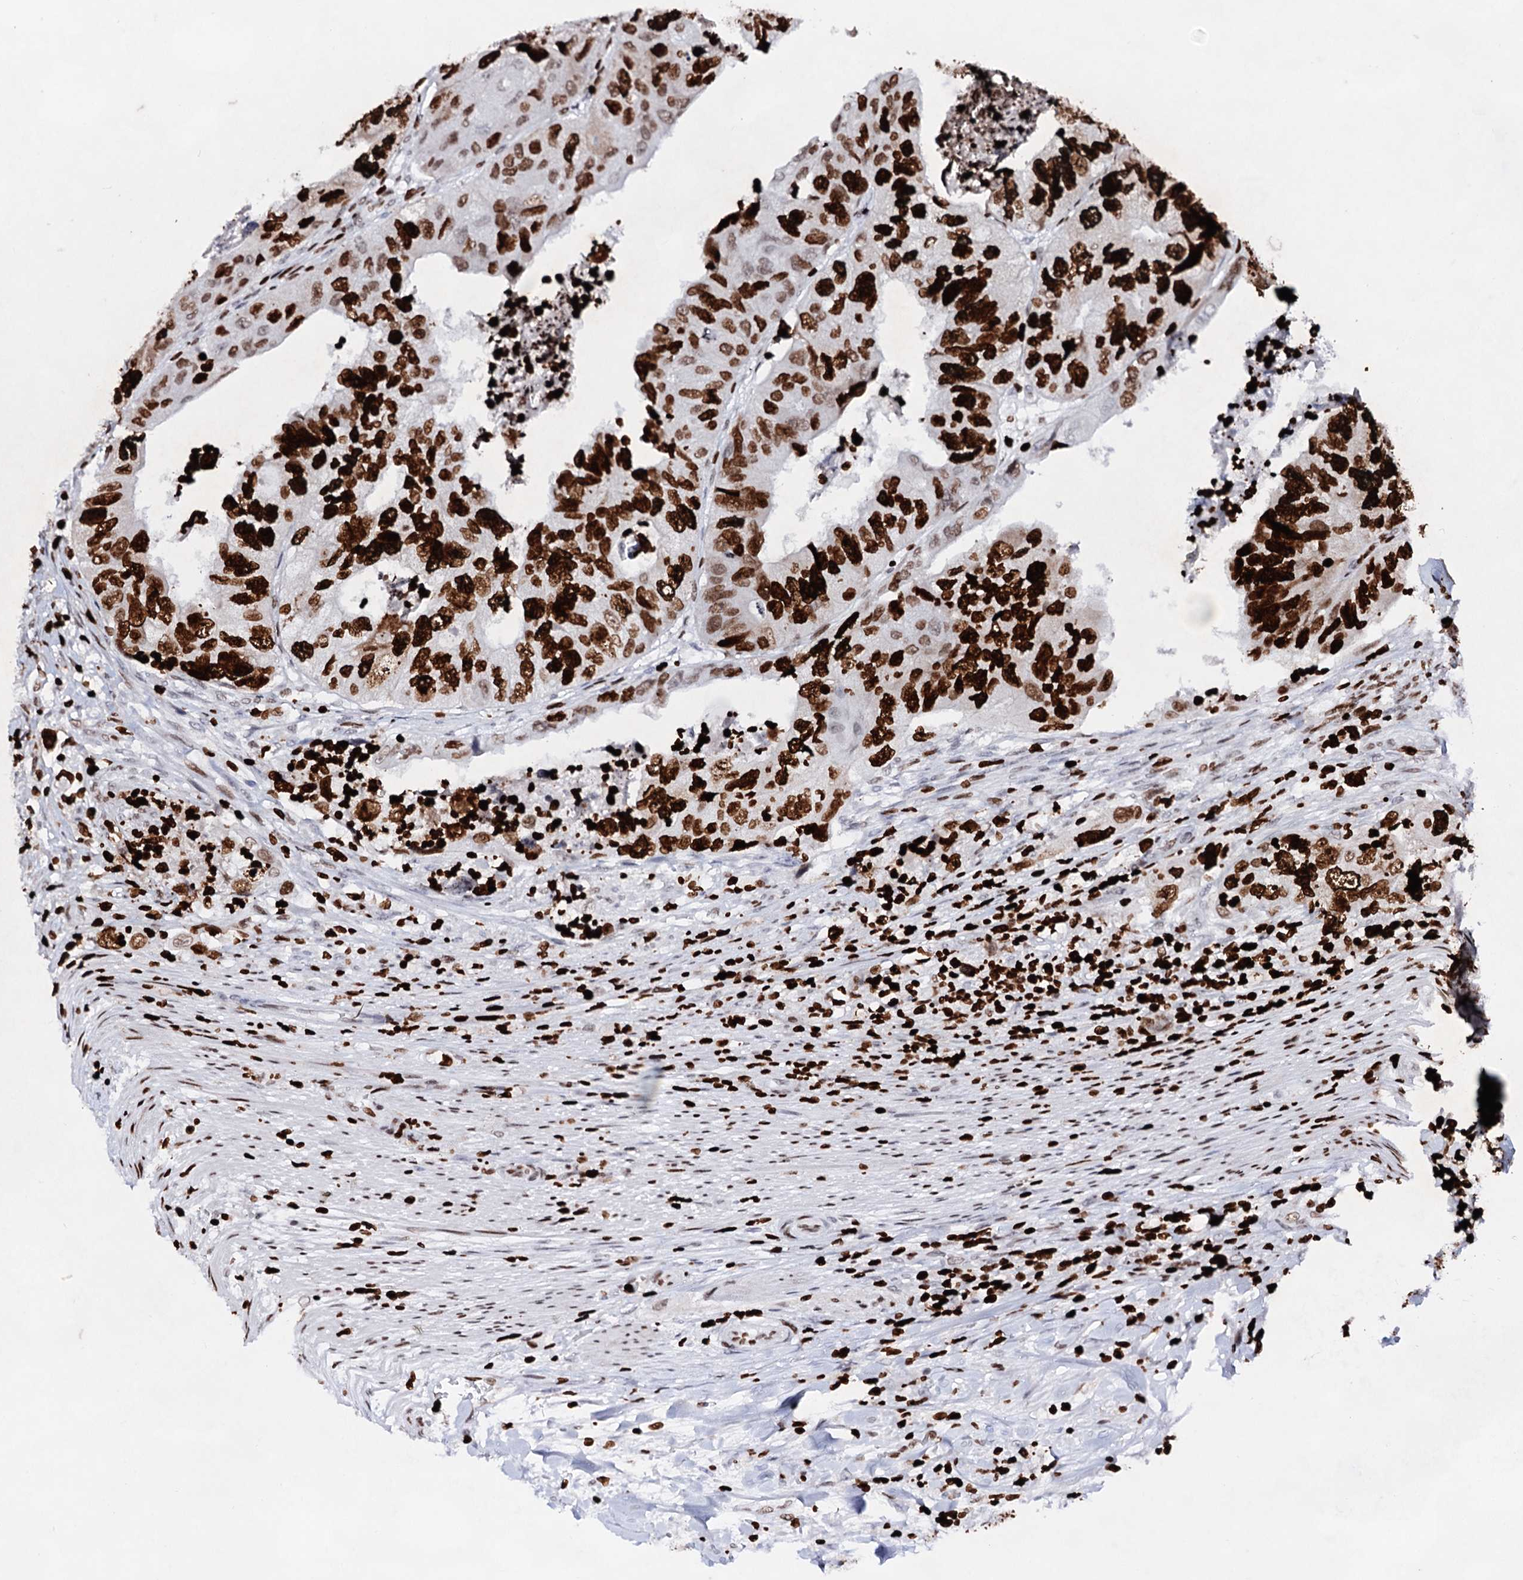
{"staining": {"intensity": "strong", "quantity": ">75%", "location": "nuclear"}, "tissue": "colorectal cancer", "cell_type": "Tumor cells", "image_type": "cancer", "snomed": [{"axis": "morphology", "description": "Adenocarcinoma, NOS"}, {"axis": "topography", "description": "Rectum"}], "caption": "Protein expression analysis of adenocarcinoma (colorectal) exhibits strong nuclear positivity in approximately >75% of tumor cells.", "gene": "HMGB2", "patient": {"sex": "male", "age": 63}}